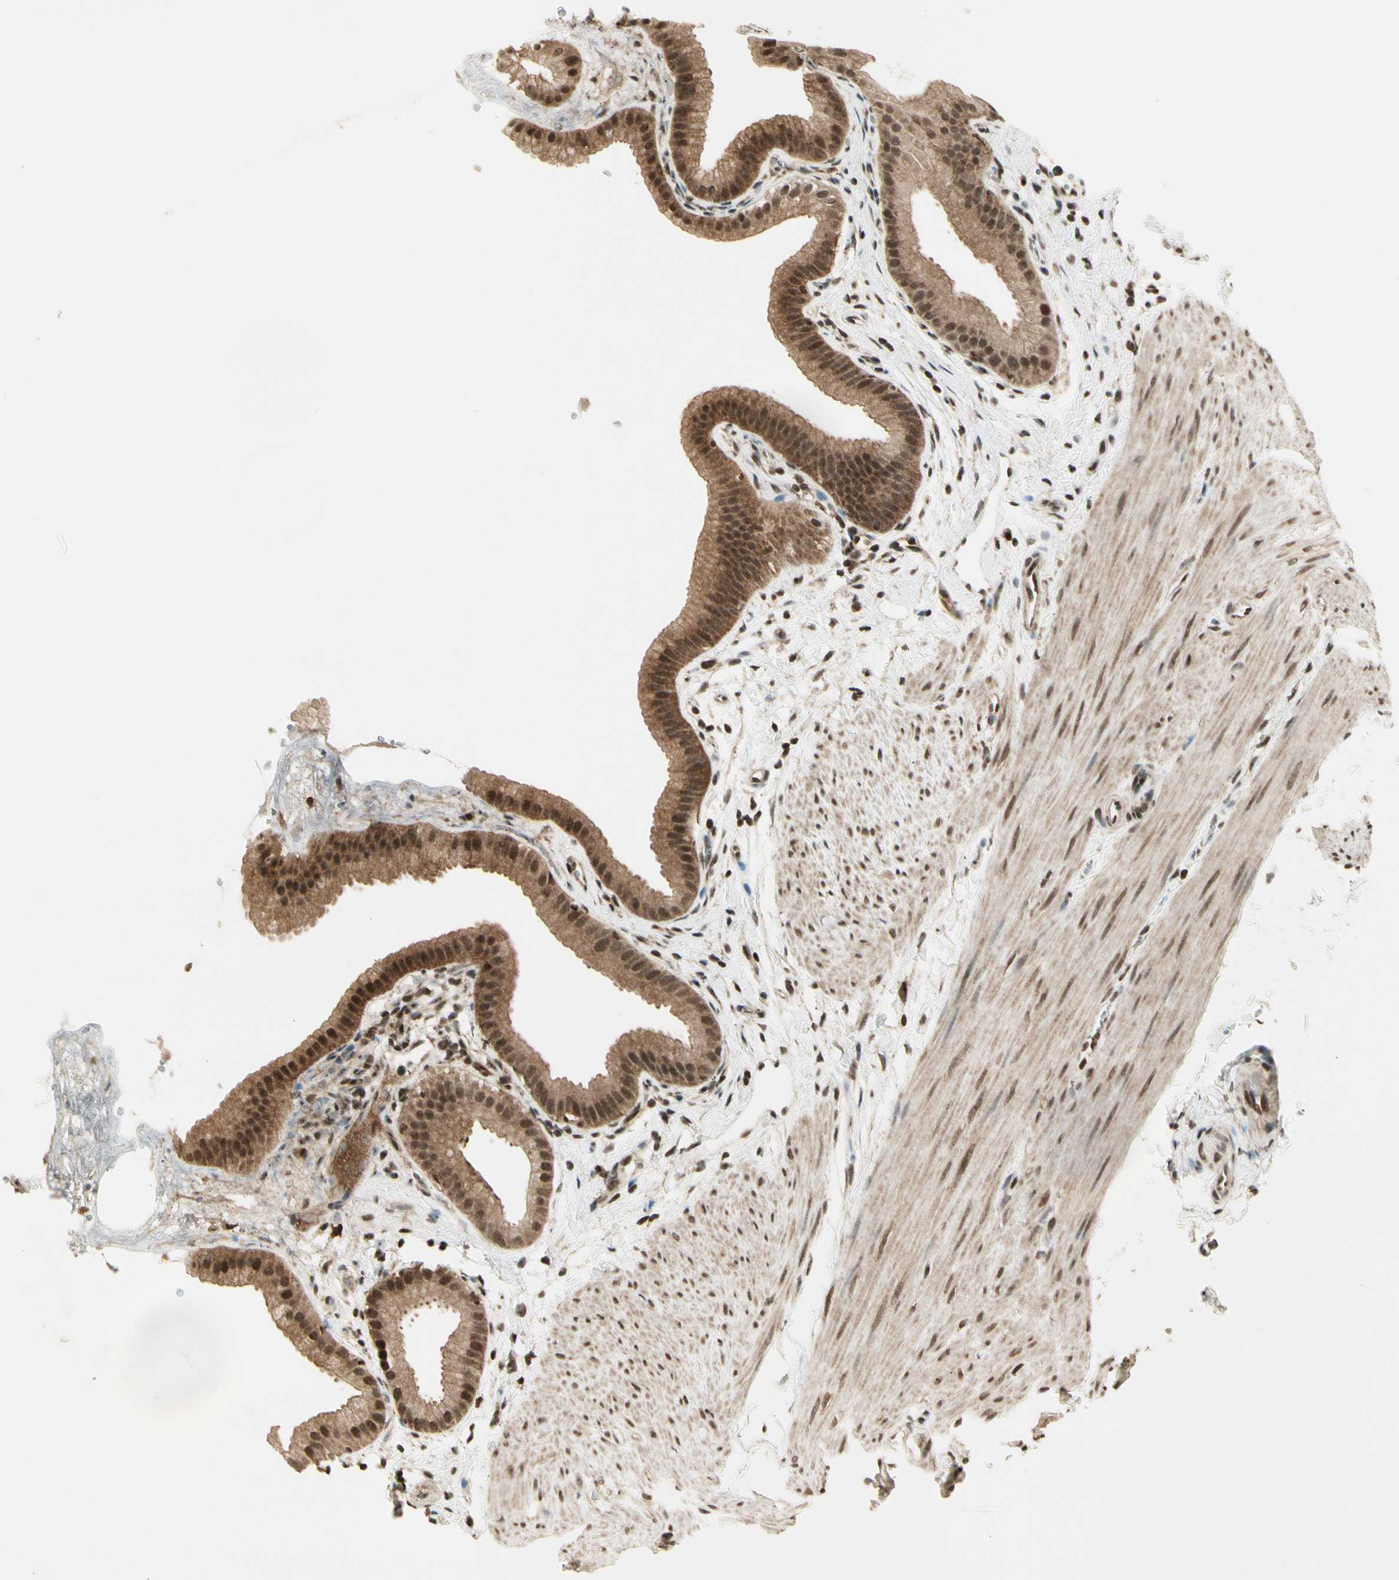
{"staining": {"intensity": "moderate", "quantity": ">75%", "location": "cytoplasmic/membranous,nuclear"}, "tissue": "gallbladder", "cell_type": "Glandular cells", "image_type": "normal", "snomed": [{"axis": "morphology", "description": "Normal tissue, NOS"}, {"axis": "topography", "description": "Gallbladder"}], "caption": "This image demonstrates immunohistochemistry (IHC) staining of benign gallbladder, with medium moderate cytoplasmic/membranous,nuclear expression in approximately >75% of glandular cells.", "gene": "SMN2", "patient": {"sex": "female", "age": 64}}